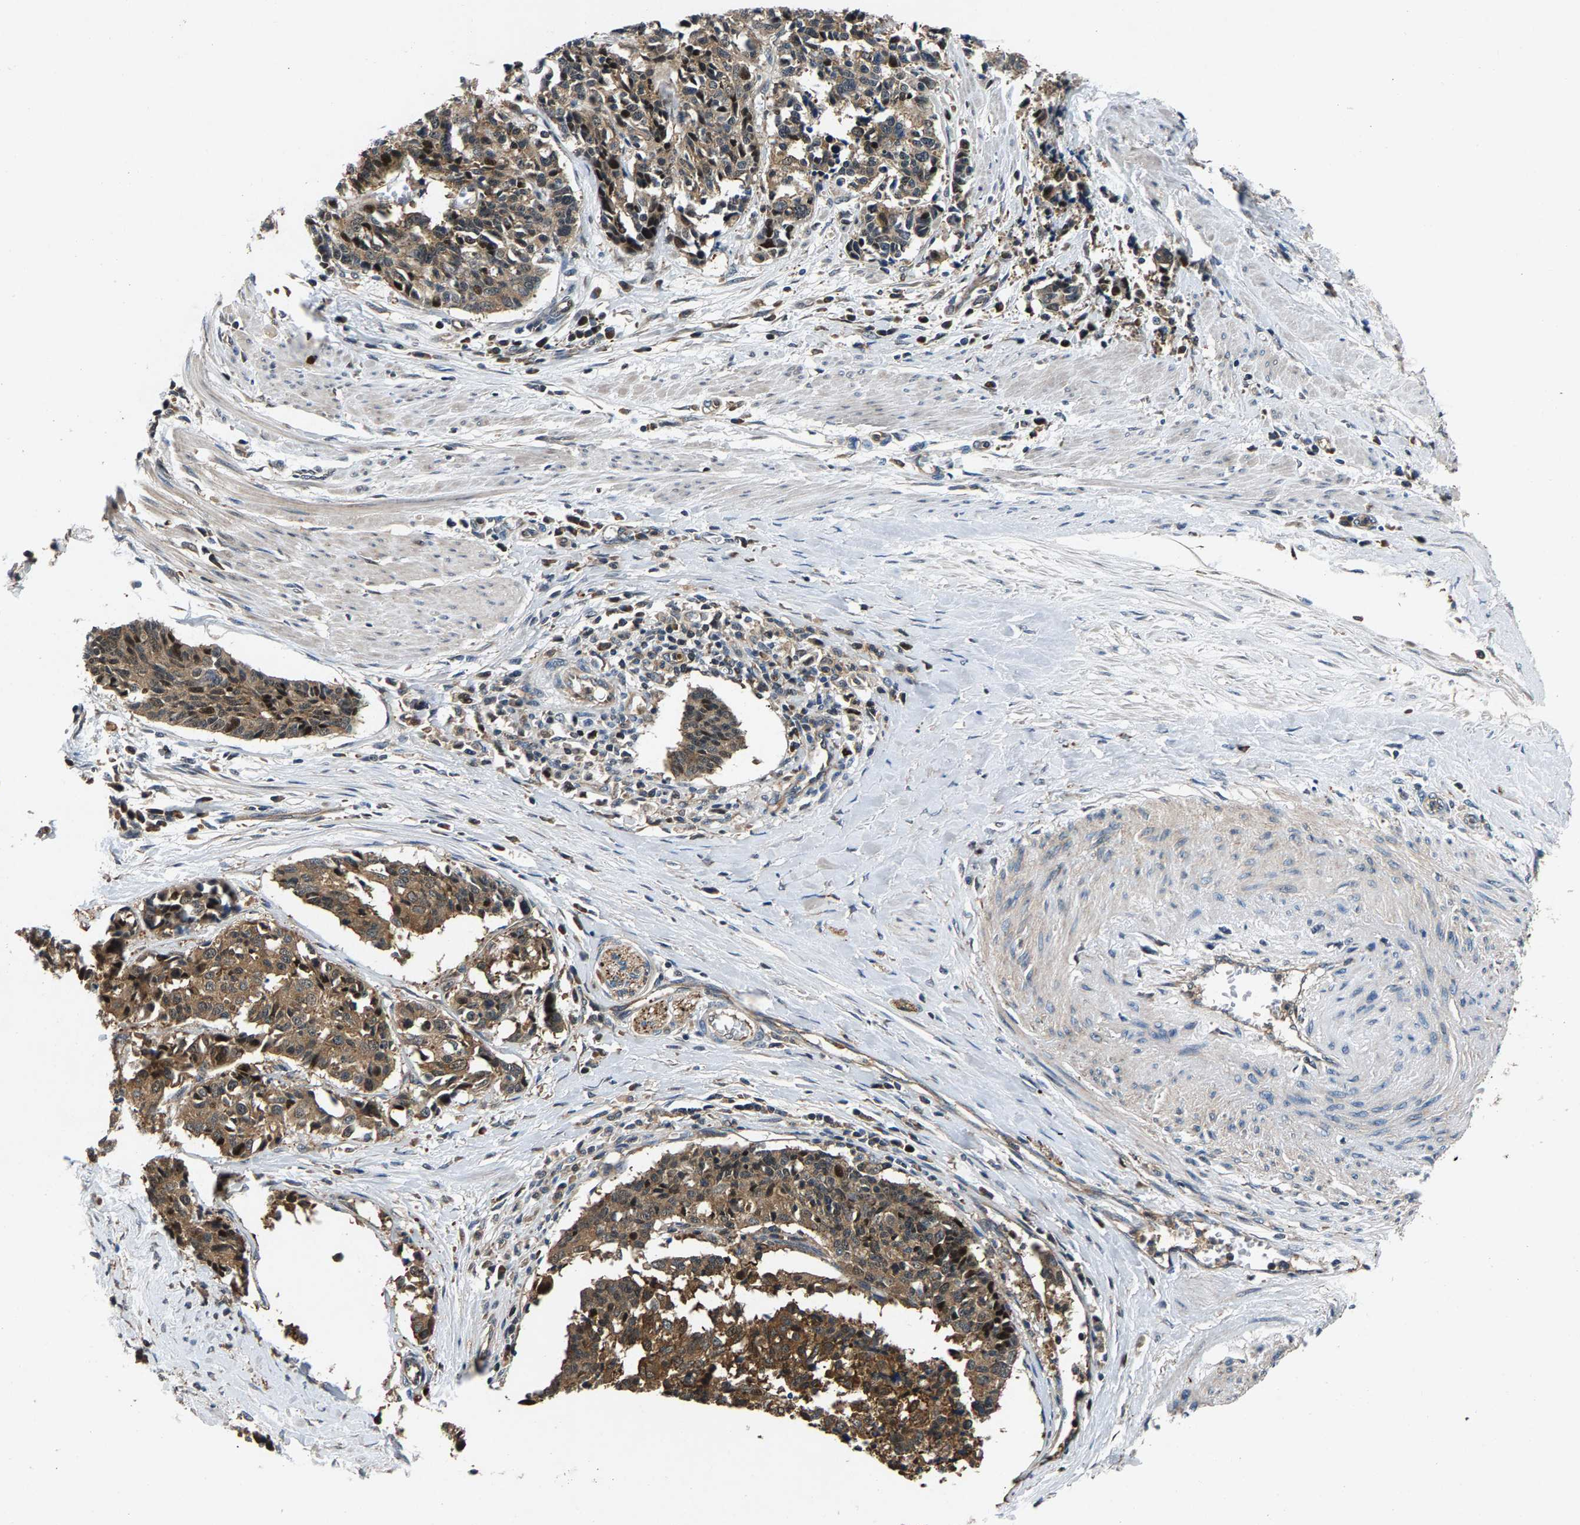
{"staining": {"intensity": "moderate", "quantity": ">75%", "location": "cytoplasmic/membranous,nuclear"}, "tissue": "cervical cancer", "cell_type": "Tumor cells", "image_type": "cancer", "snomed": [{"axis": "morphology", "description": "Normal tissue, NOS"}, {"axis": "morphology", "description": "Squamous cell carcinoma, NOS"}, {"axis": "topography", "description": "Cervix"}], "caption": "This photomicrograph reveals cervical squamous cell carcinoma stained with IHC to label a protein in brown. The cytoplasmic/membranous and nuclear of tumor cells show moderate positivity for the protein. Nuclei are counter-stained blue.", "gene": "FAM78A", "patient": {"sex": "female", "age": 35}}